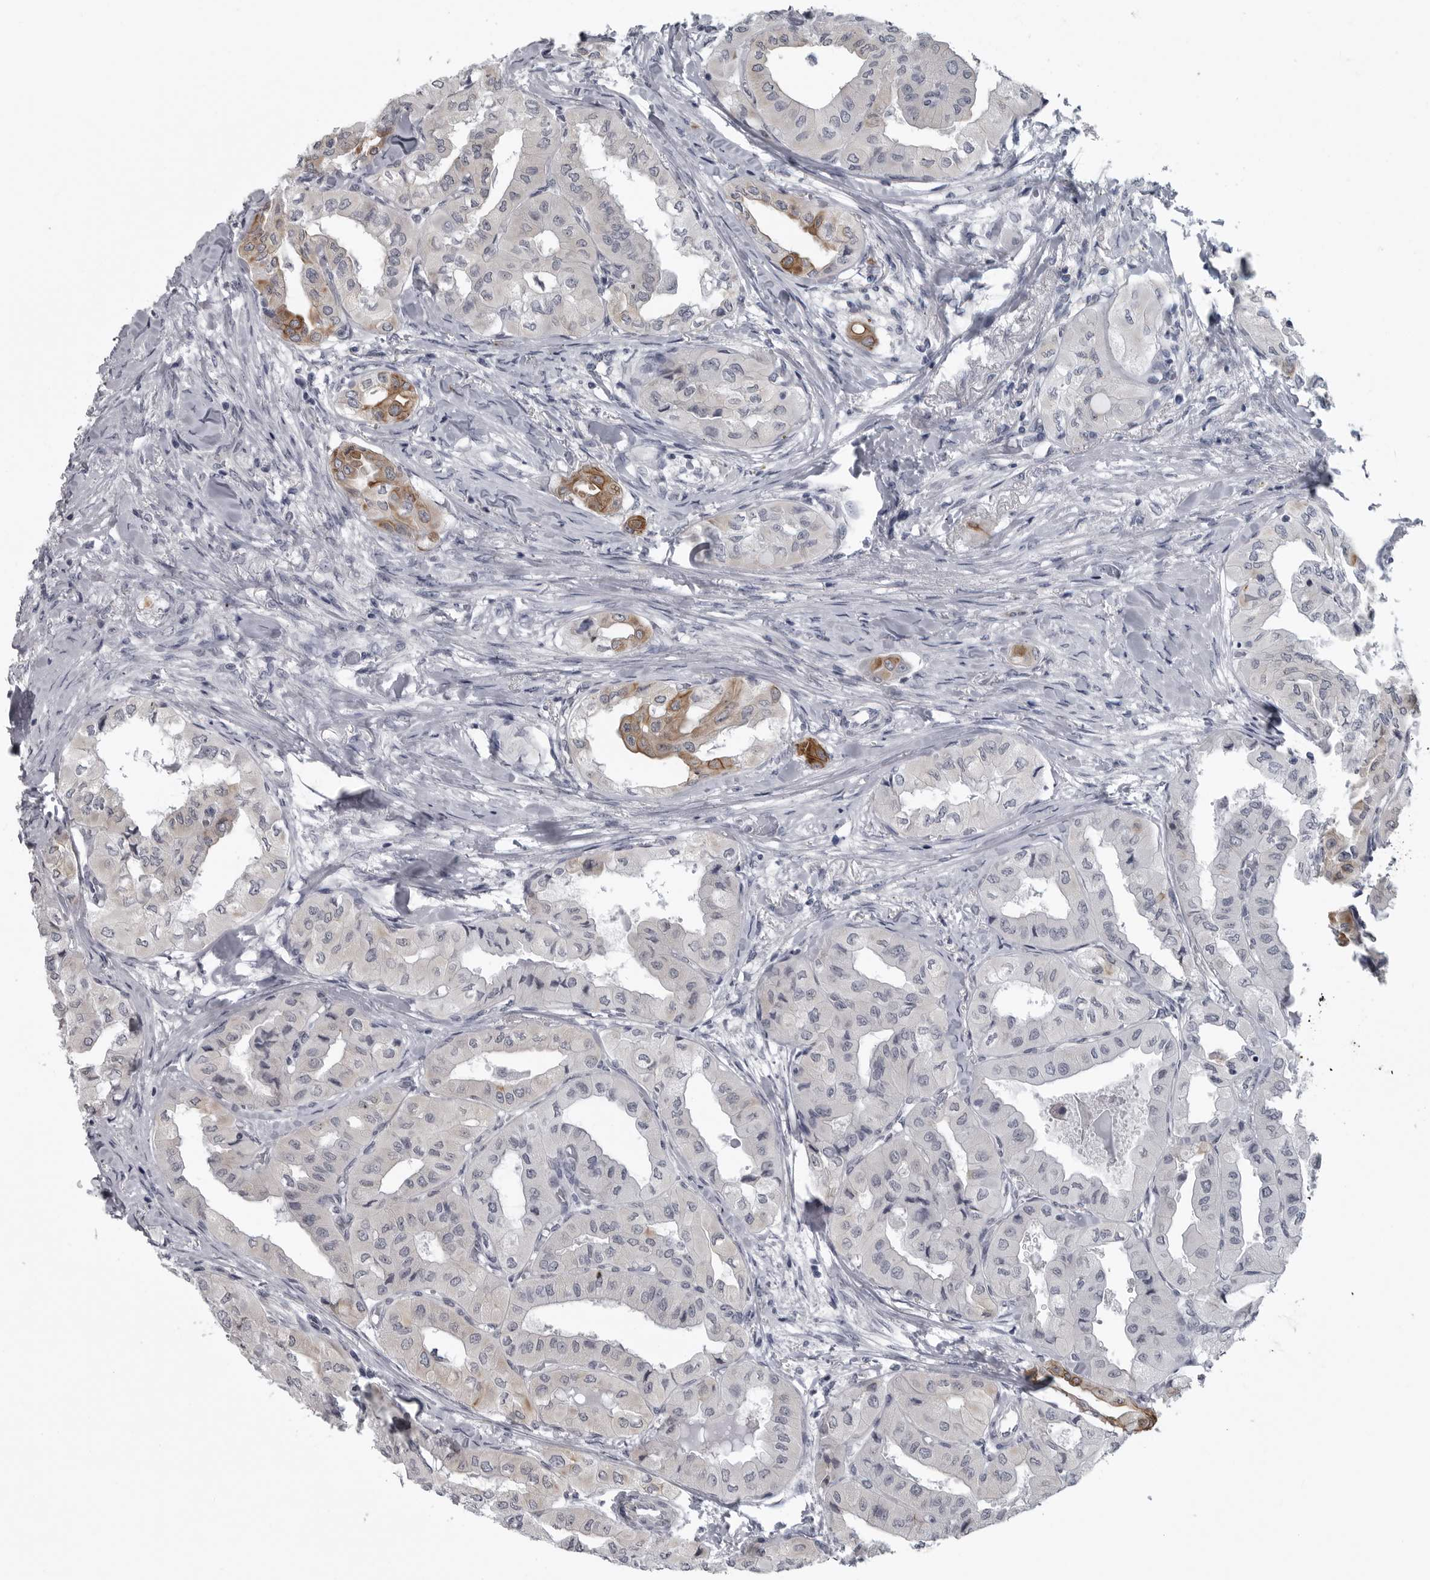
{"staining": {"intensity": "moderate", "quantity": "<25%", "location": "cytoplasmic/membranous"}, "tissue": "thyroid cancer", "cell_type": "Tumor cells", "image_type": "cancer", "snomed": [{"axis": "morphology", "description": "Papillary adenocarcinoma, NOS"}, {"axis": "topography", "description": "Thyroid gland"}], "caption": "Papillary adenocarcinoma (thyroid) tissue reveals moderate cytoplasmic/membranous positivity in about <25% of tumor cells", "gene": "MYOC", "patient": {"sex": "female", "age": 59}}